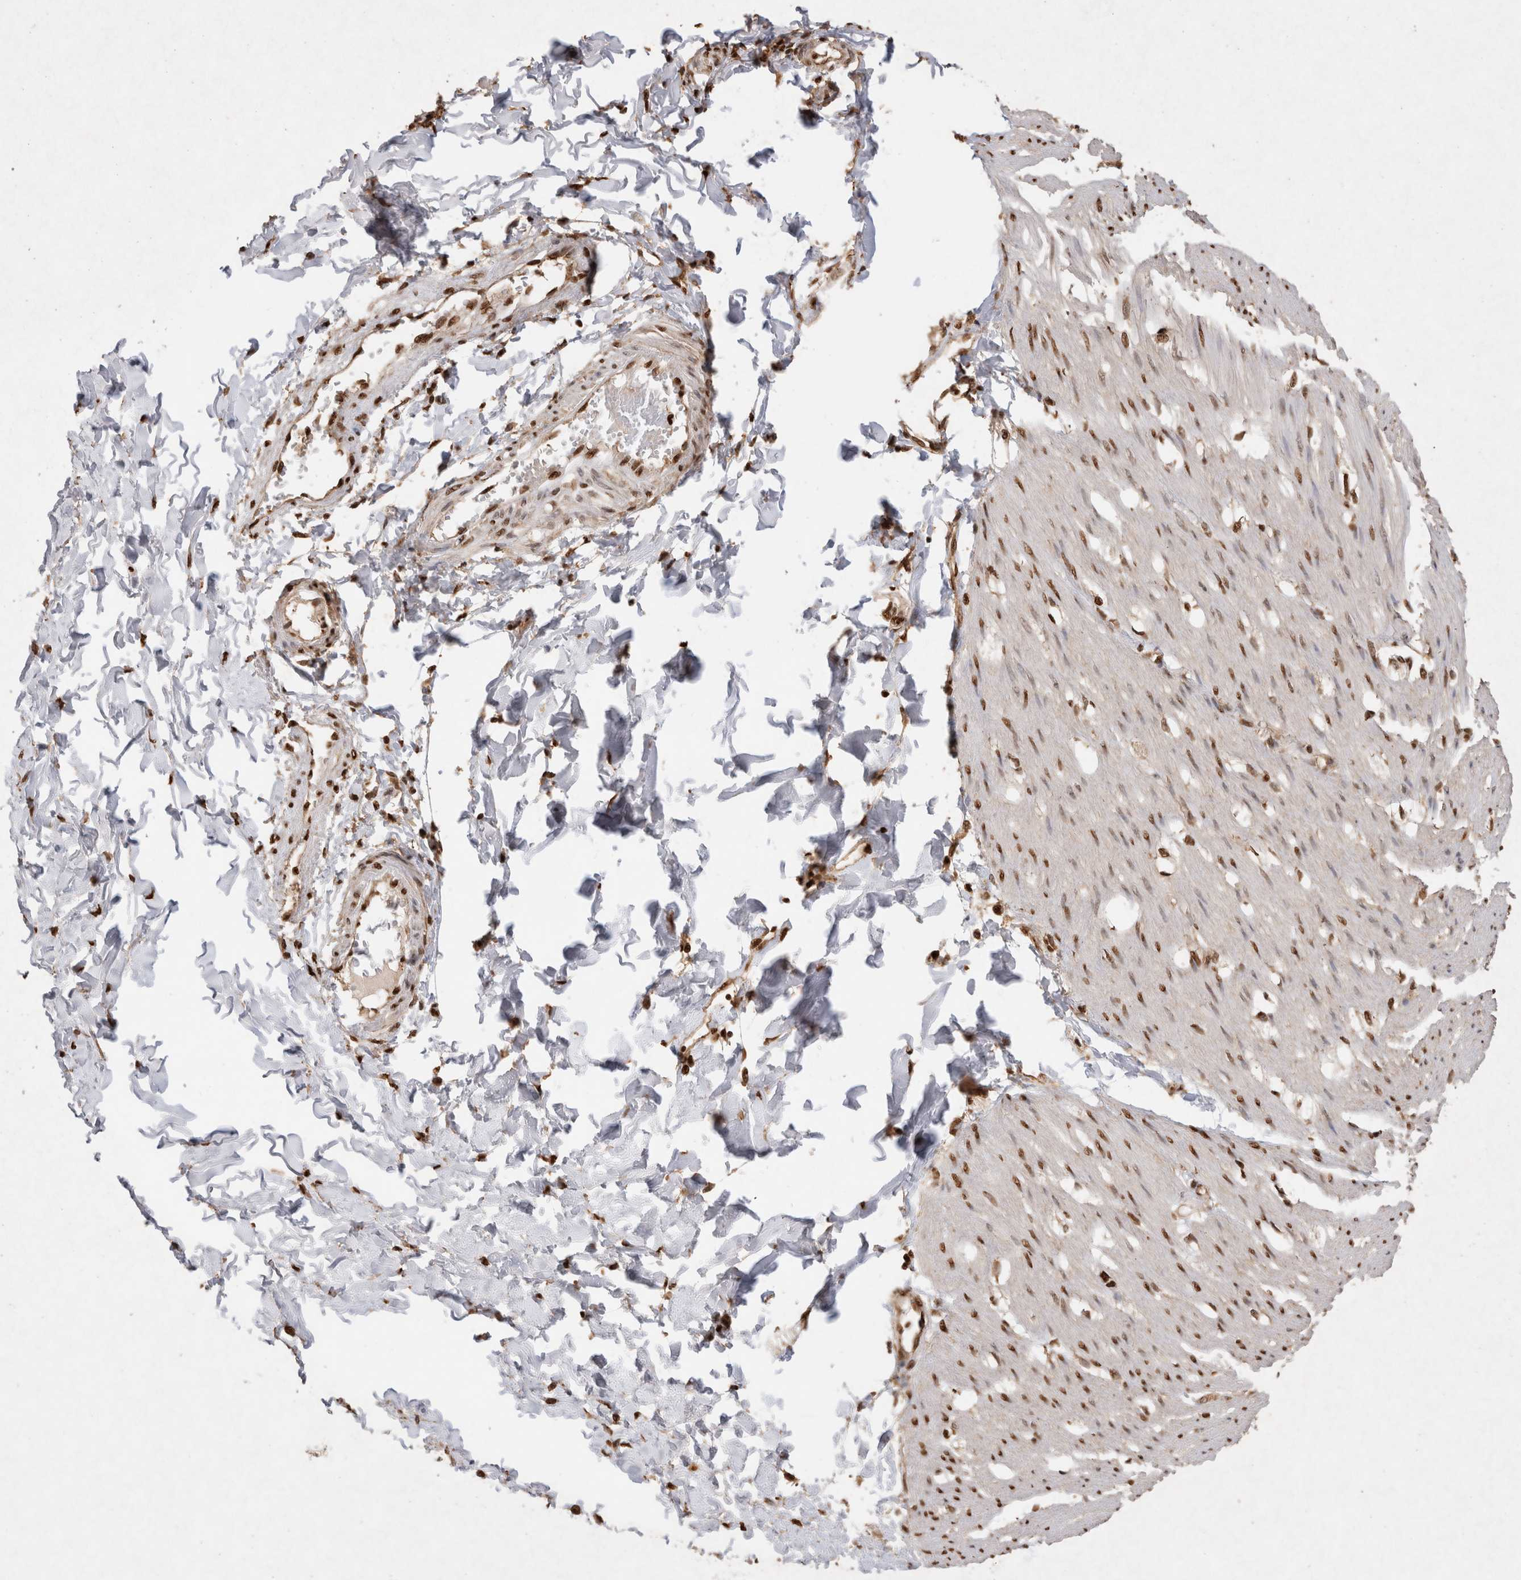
{"staining": {"intensity": "strong", "quantity": ">75%", "location": "nuclear"}, "tissue": "smooth muscle", "cell_type": "Smooth muscle cells", "image_type": "normal", "snomed": [{"axis": "morphology", "description": "Normal tissue, NOS"}, {"axis": "morphology", "description": "Adenocarcinoma, NOS"}, {"axis": "topography", "description": "Smooth muscle"}, {"axis": "topography", "description": "Colon"}], "caption": "Smooth muscle stained with DAB immunohistochemistry shows high levels of strong nuclear expression in about >75% of smooth muscle cells.", "gene": "HDGF", "patient": {"sex": "male", "age": 14}}